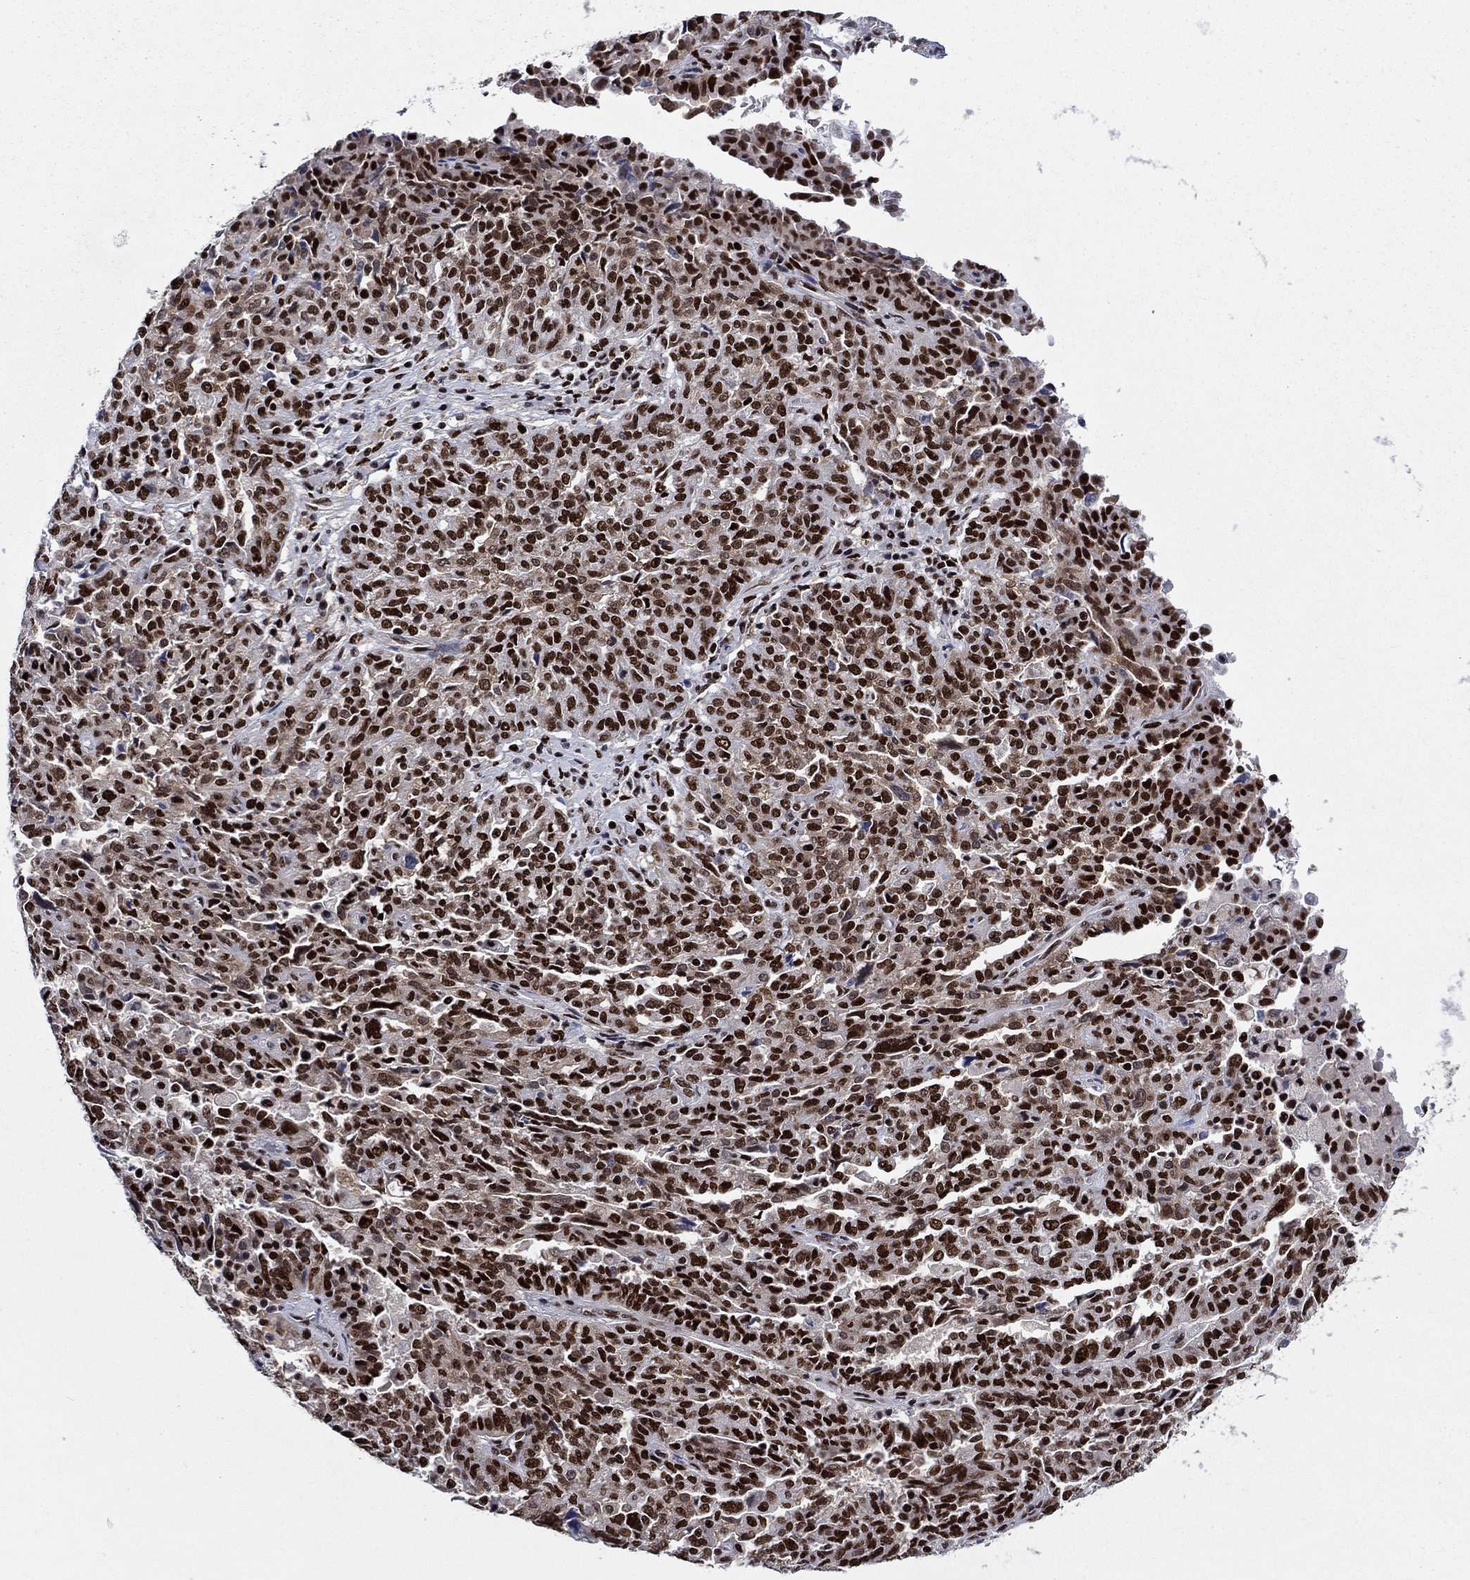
{"staining": {"intensity": "strong", "quantity": "25%-75%", "location": "nuclear"}, "tissue": "ovarian cancer", "cell_type": "Tumor cells", "image_type": "cancer", "snomed": [{"axis": "morphology", "description": "Cystadenocarcinoma, serous, NOS"}, {"axis": "topography", "description": "Ovary"}], "caption": "High-power microscopy captured an immunohistochemistry image of ovarian serous cystadenocarcinoma, revealing strong nuclear expression in about 25%-75% of tumor cells. The staining was performed using DAB to visualize the protein expression in brown, while the nuclei were stained in blue with hematoxylin (Magnification: 20x).", "gene": "RPRD1B", "patient": {"sex": "female", "age": 67}}